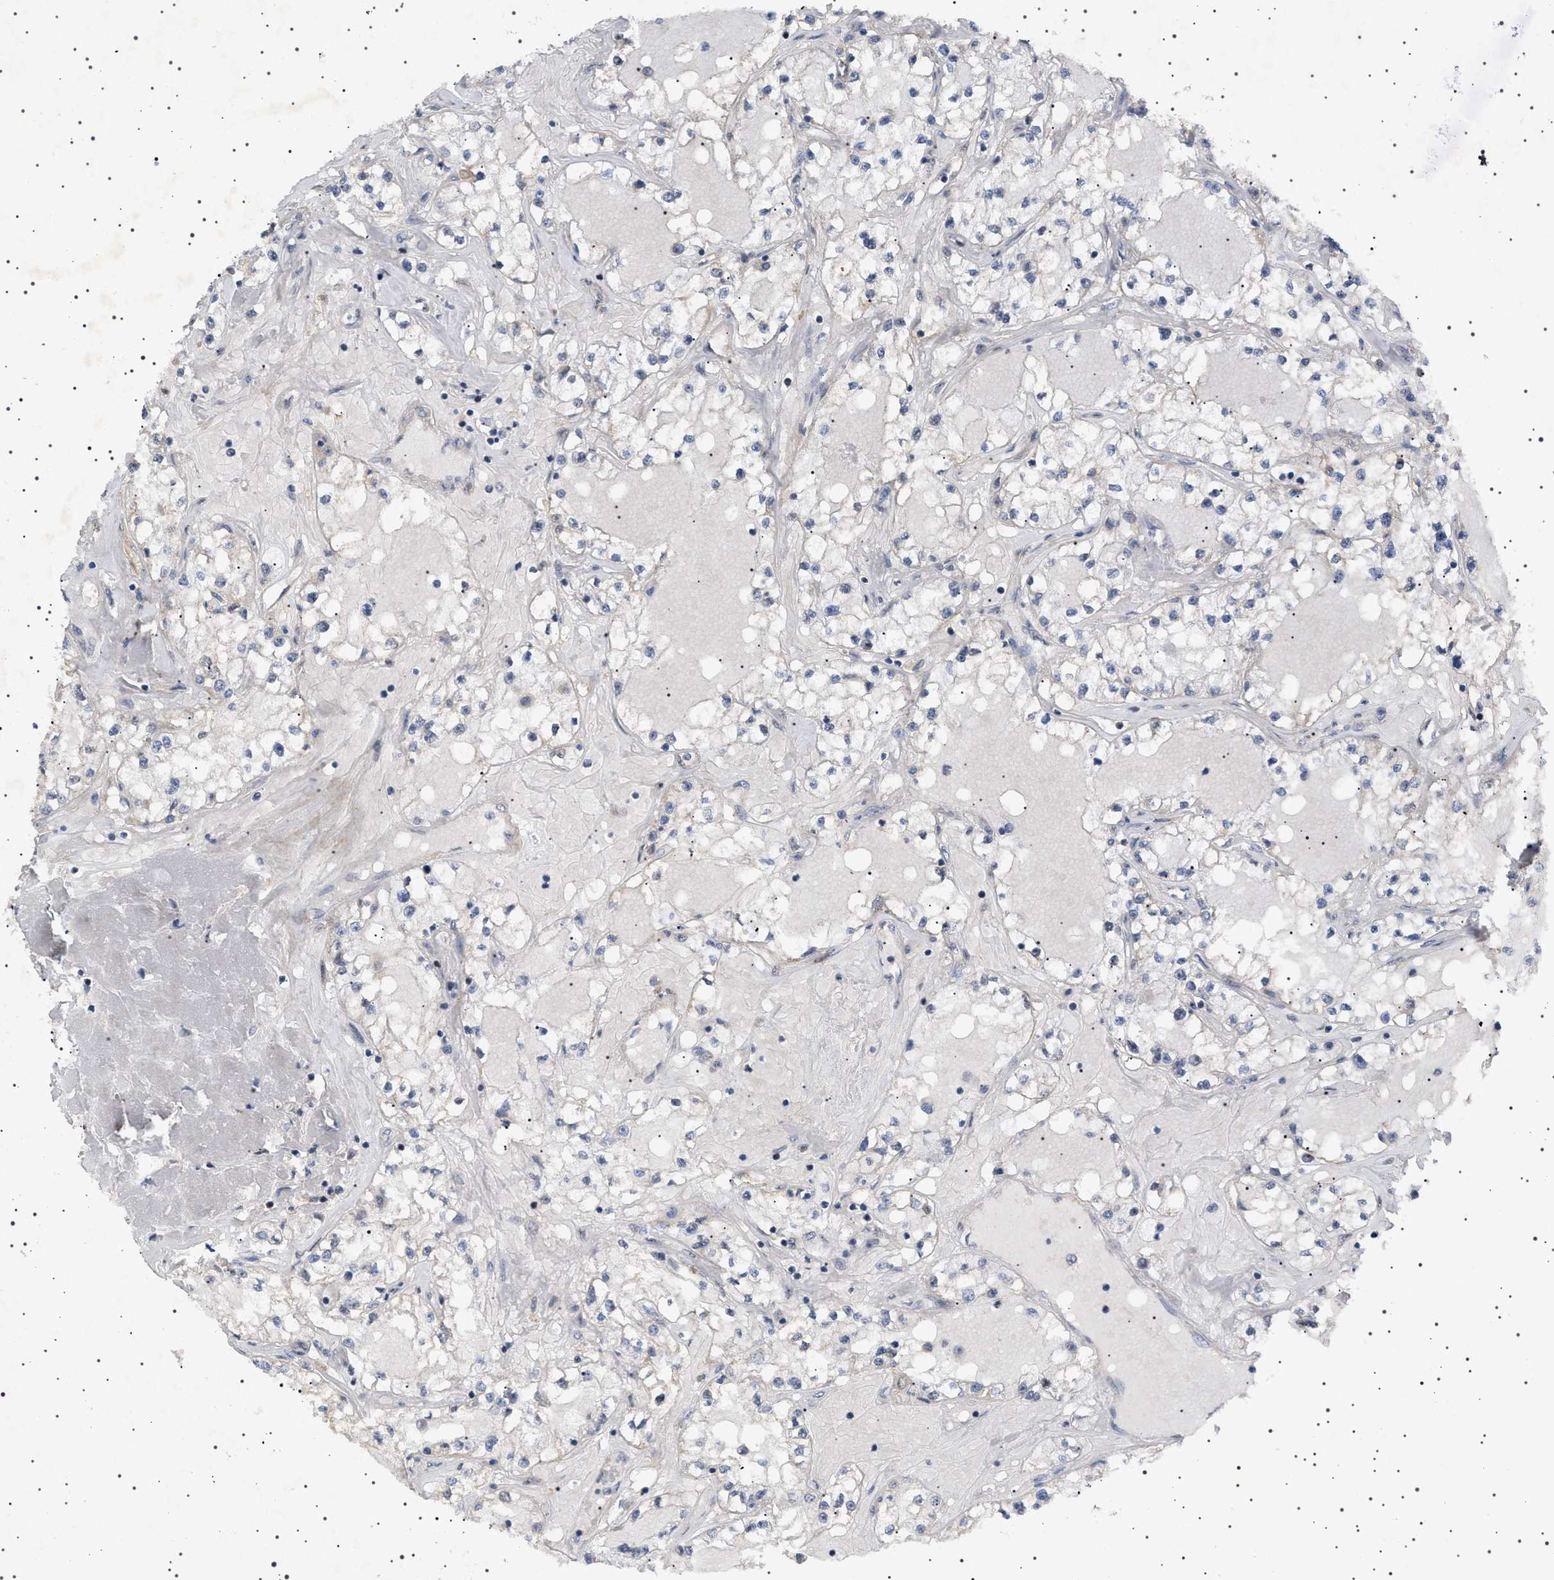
{"staining": {"intensity": "negative", "quantity": "none", "location": "none"}, "tissue": "renal cancer", "cell_type": "Tumor cells", "image_type": "cancer", "snomed": [{"axis": "morphology", "description": "Adenocarcinoma, NOS"}, {"axis": "topography", "description": "Kidney"}], "caption": "Tumor cells show no significant protein positivity in adenocarcinoma (renal).", "gene": "HTR1A", "patient": {"sex": "male", "age": 56}}